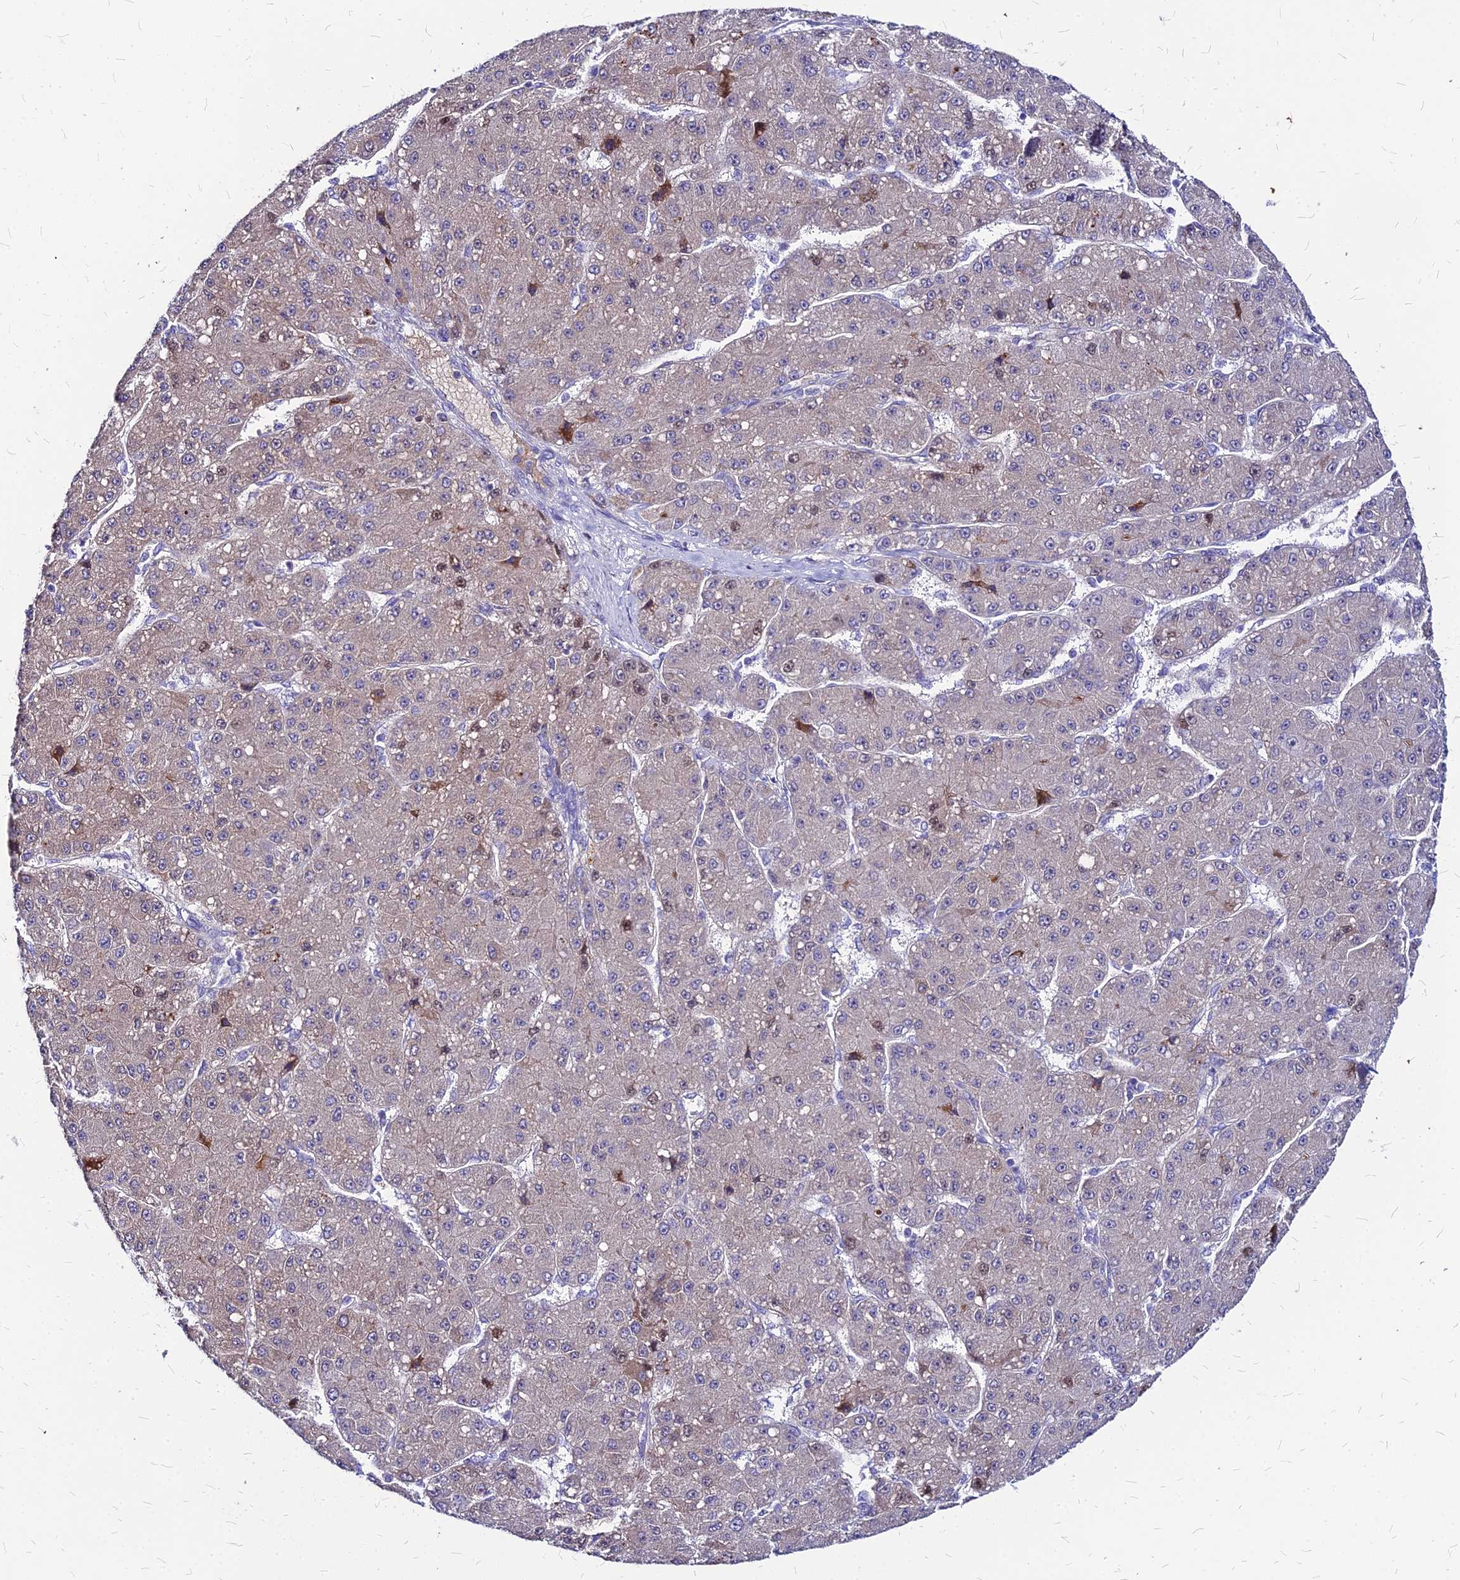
{"staining": {"intensity": "weak", "quantity": "25%-75%", "location": "cytoplasmic/membranous,nuclear"}, "tissue": "liver cancer", "cell_type": "Tumor cells", "image_type": "cancer", "snomed": [{"axis": "morphology", "description": "Carcinoma, Hepatocellular, NOS"}, {"axis": "topography", "description": "Liver"}], "caption": "Liver cancer stained with IHC demonstrates weak cytoplasmic/membranous and nuclear positivity in approximately 25%-75% of tumor cells.", "gene": "ACSM6", "patient": {"sex": "male", "age": 67}}